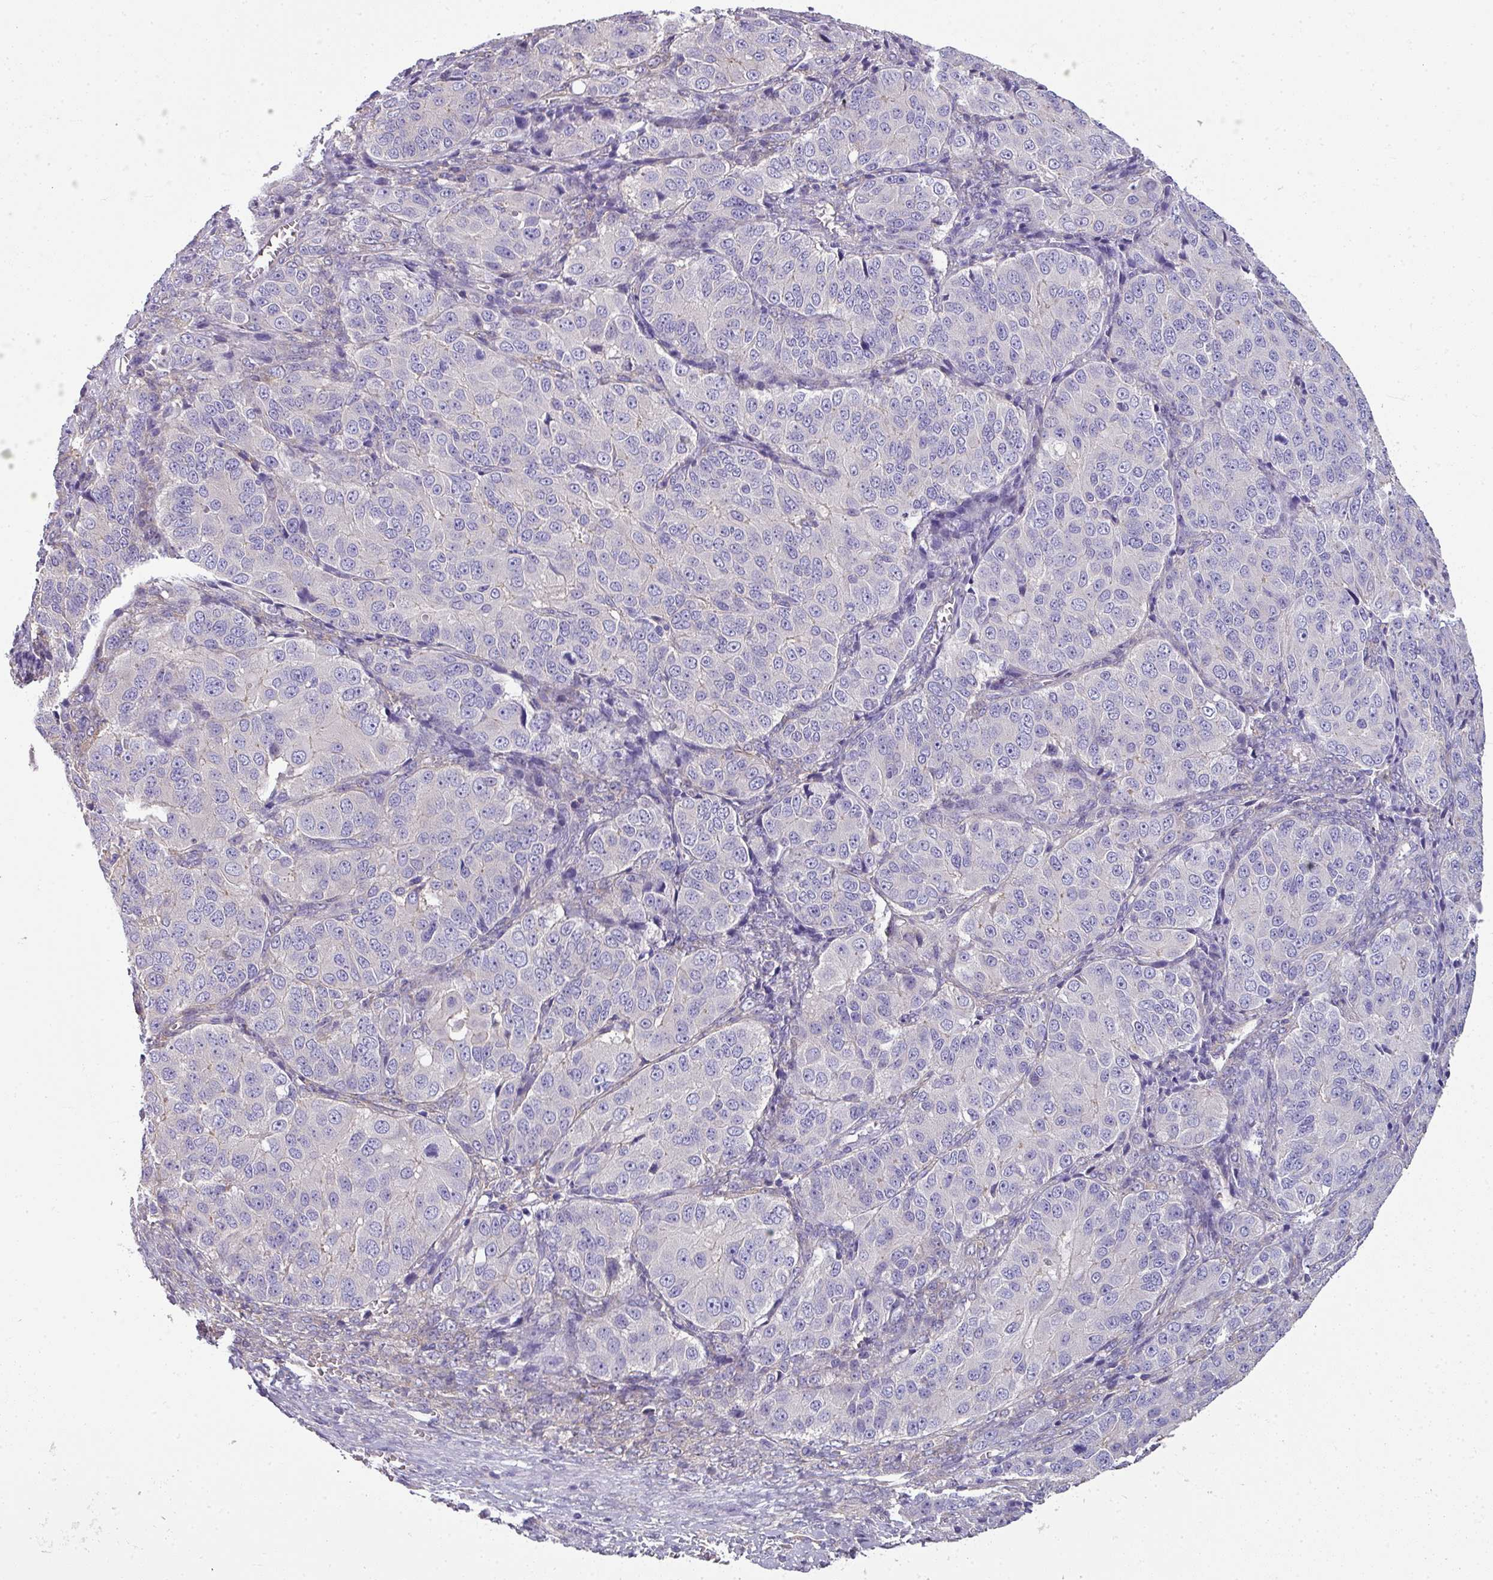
{"staining": {"intensity": "negative", "quantity": "none", "location": "none"}, "tissue": "ovarian cancer", "cell_type": "Tumor cells", "image_type": "cancer", "snomed": [{"axis": "morphology", "description": "Carcinoma, endometroid"}, {"axis": "topography", "description": "Ovary"}], "caption": "A high-resolution micrograph shows IHC staining of ovarian cancer, which exhibits no significant staining in tumor cells. (Brightfield microscopy of DAB (3,3'-diaminobenzidine) immunohistochemistry (IHC) at high magnification).", "gene": "PALS2", "patient": {"sex": "female", "age": 51}}